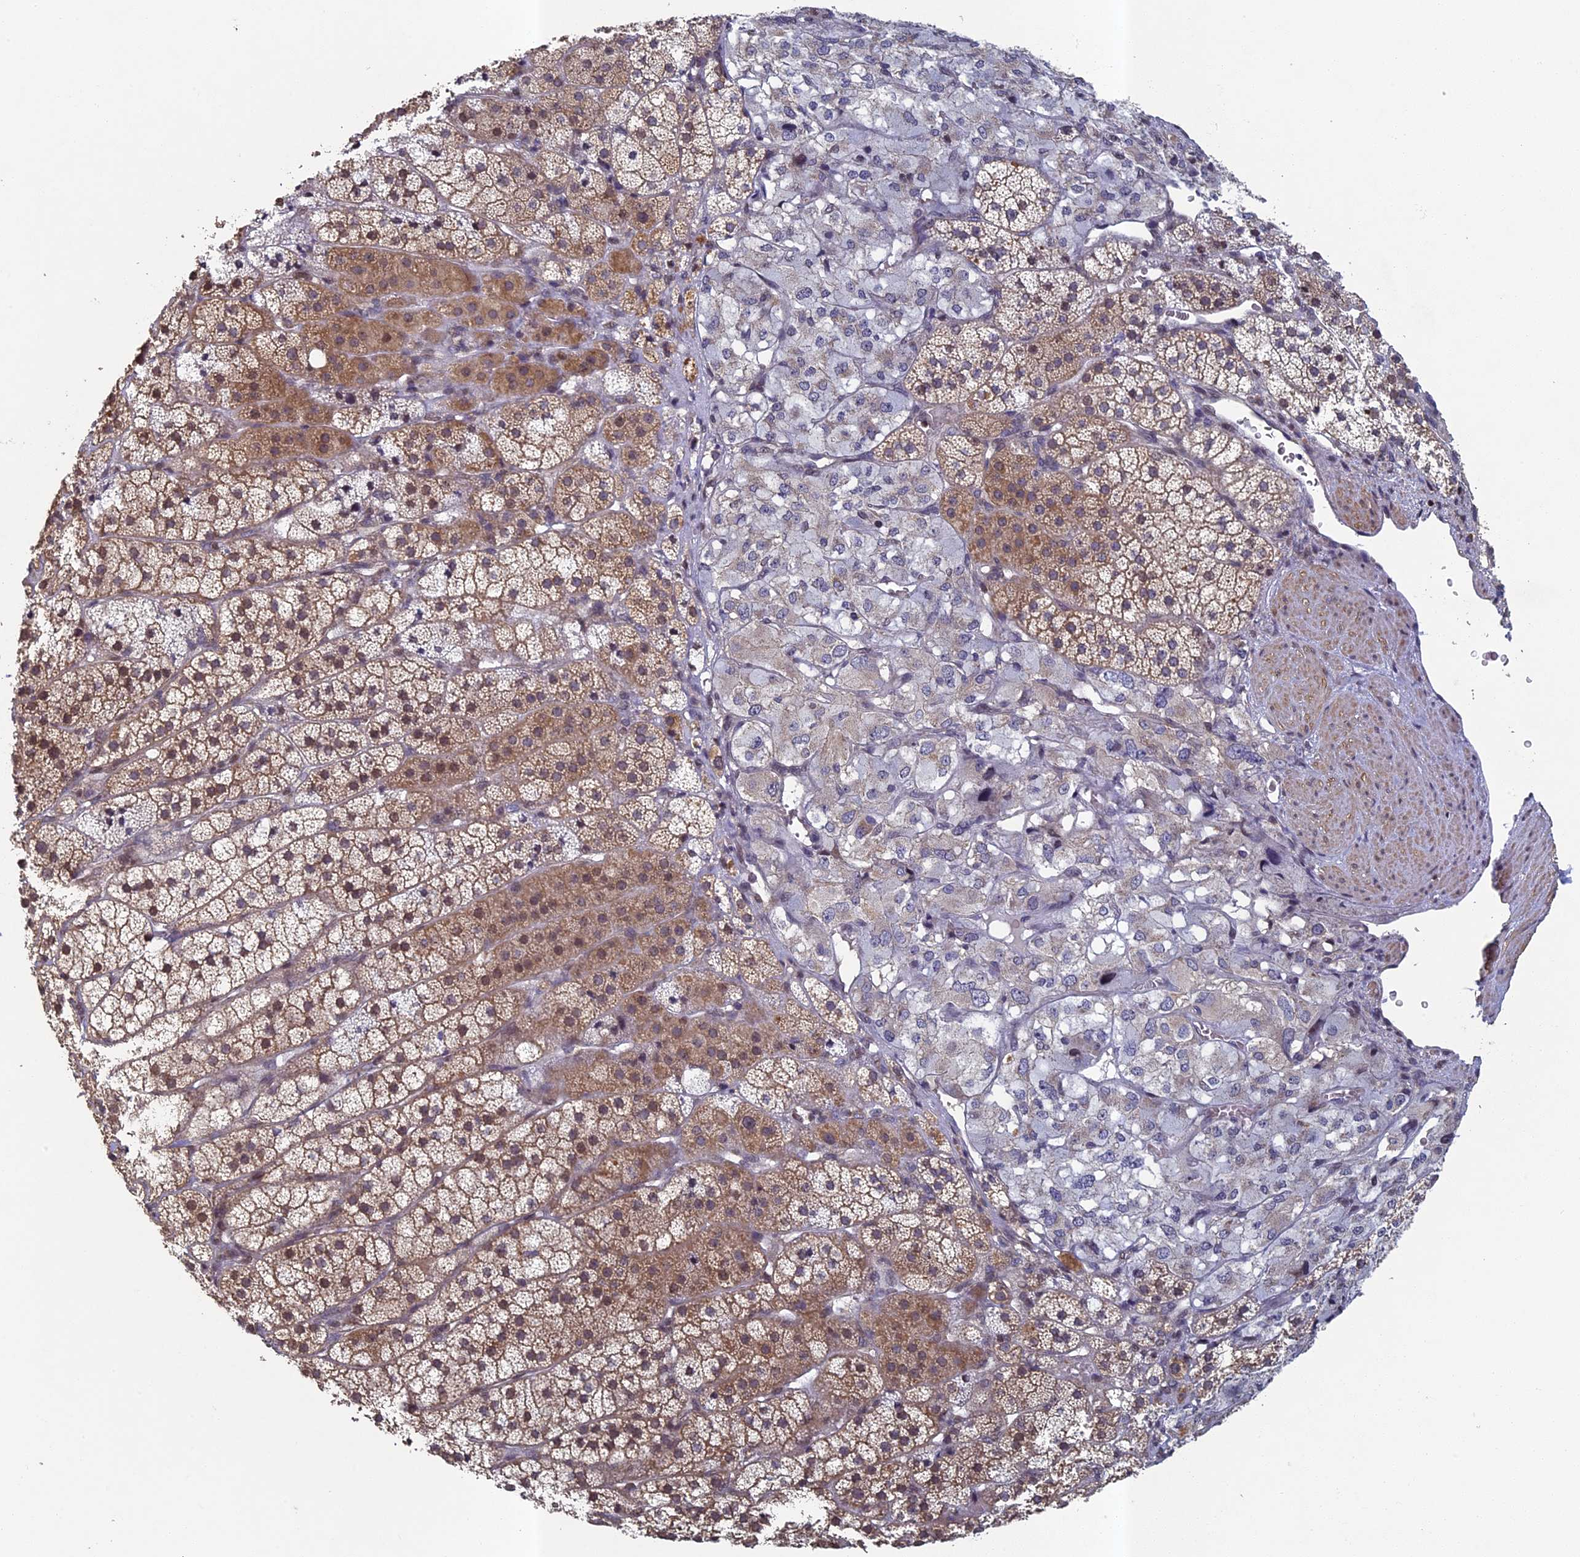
{"staining": {"intensity": "moderate", "quantity": "25%-75%", "location": "cytoplasmic/membranous"}, "tissue": "adrenal gland", "cell_type": "Glandular cells", "image_type": "normal", "snomed": [{"axis": "morphology", "description": "Normal tissue, NOS"}, {"axis": "topography", "description": "Adrenal gland"}], "caption": "A brown stain shows moderate cytoplasmic/membranous expression of a protein in glandular cells of benign adrenal gland. Using DAB (brown) and hematoxylin (blue) stains, captured at high magnification using brightfield microscopy.", "gene": "DIXDC1", "patient": {"sex": "female", "age": 44}}